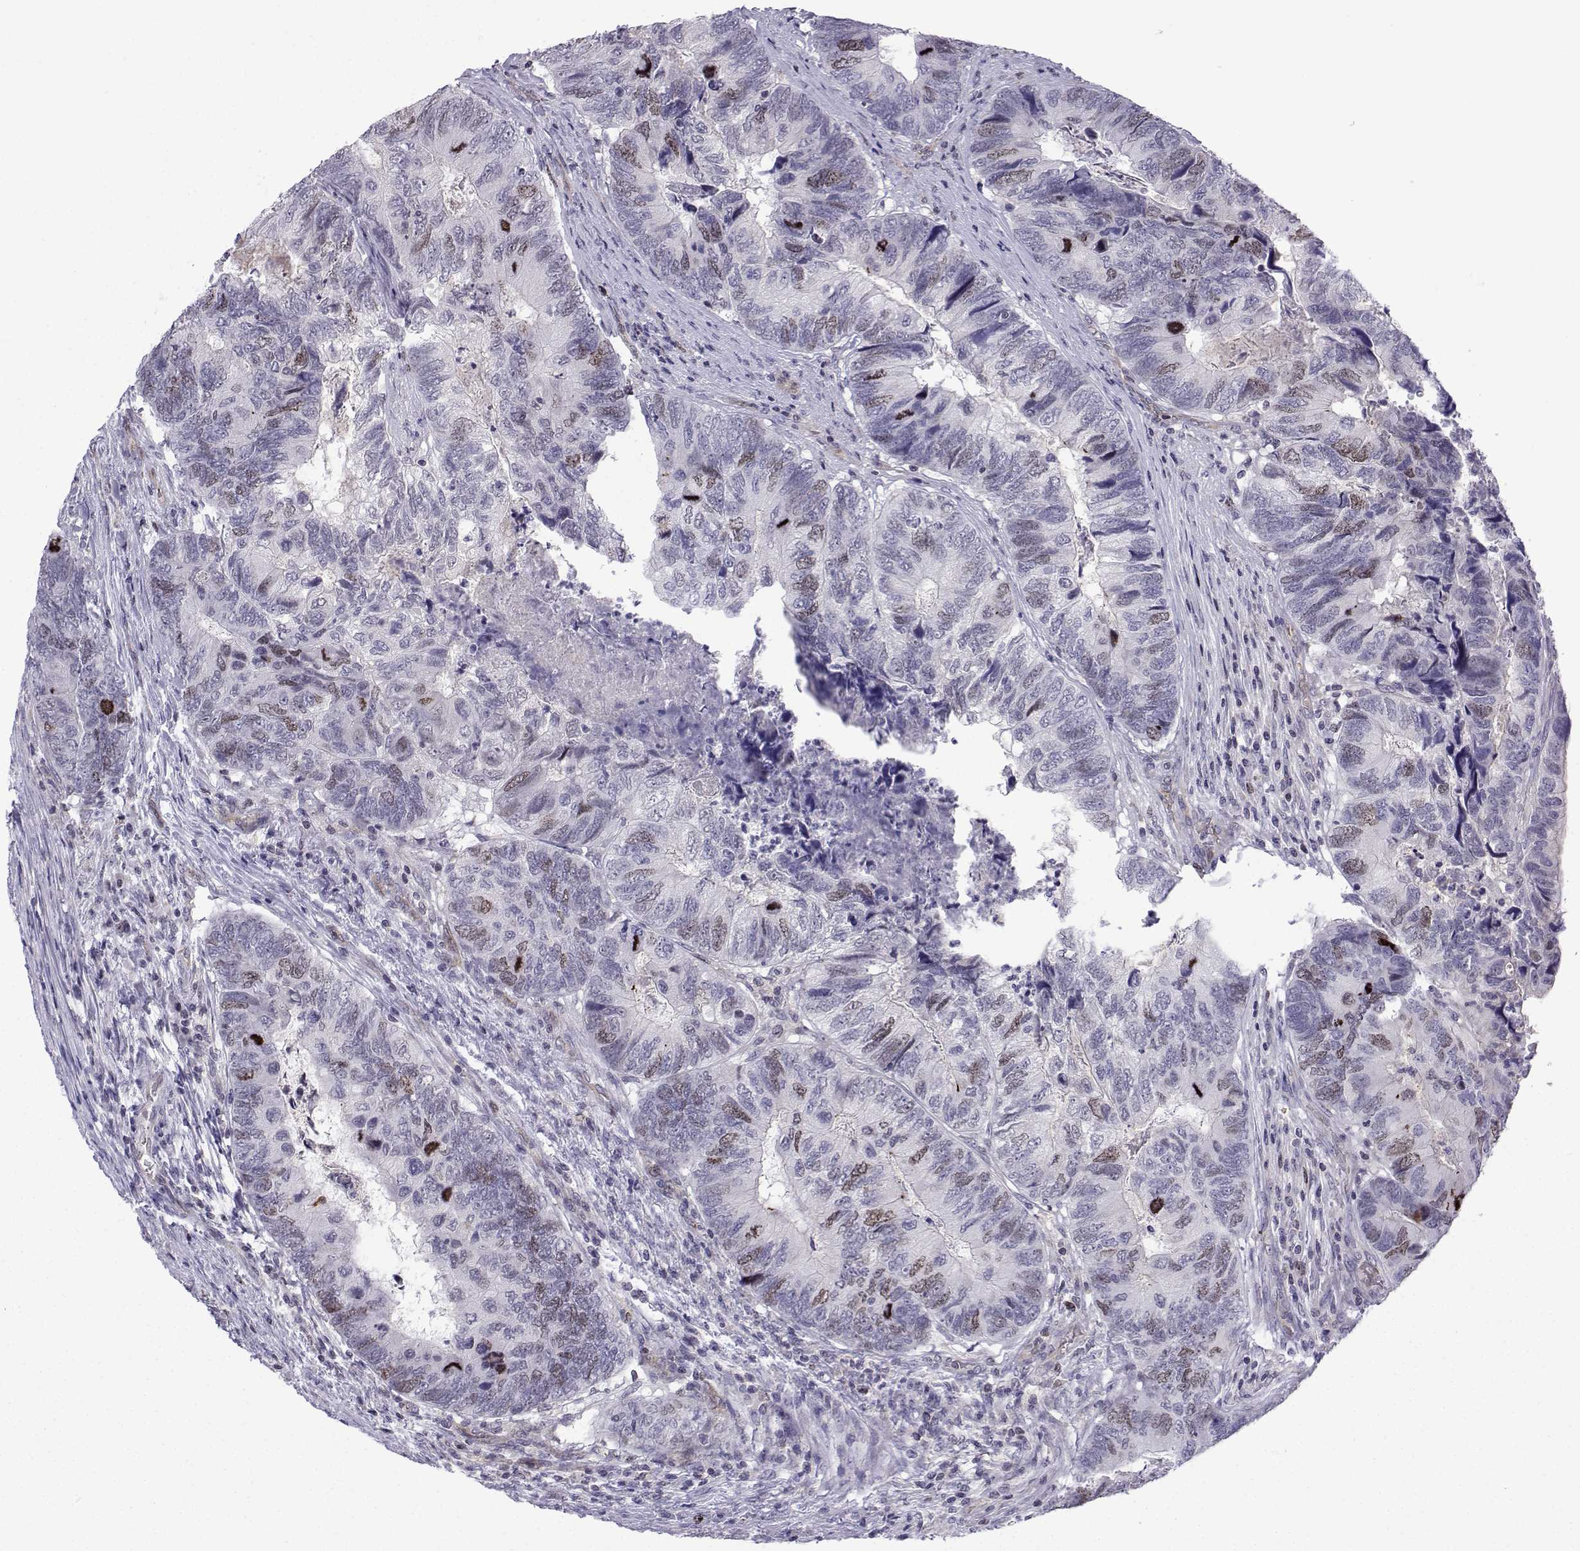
{"staining": {"intensity": "moderate", "quantity": "<25%", "location": "nuclear"}, "tissue": "colorectal cancer", "cell_type": "Tumor cells", "image_type": "cancer", "snomed": [{"axis": "morphology", "description": "Adenocarcinoma, NOS"}, {"axis": "topography", "description": "Colon"}], "caption": "Immunohistochemical staining of human adenocarcinoma (colorectal) demonstrates moderate nuclear protein positivity in about <25% of tumor cells.", "gene": "INCENP", "patient": {"sex": "female", "age": 67}}